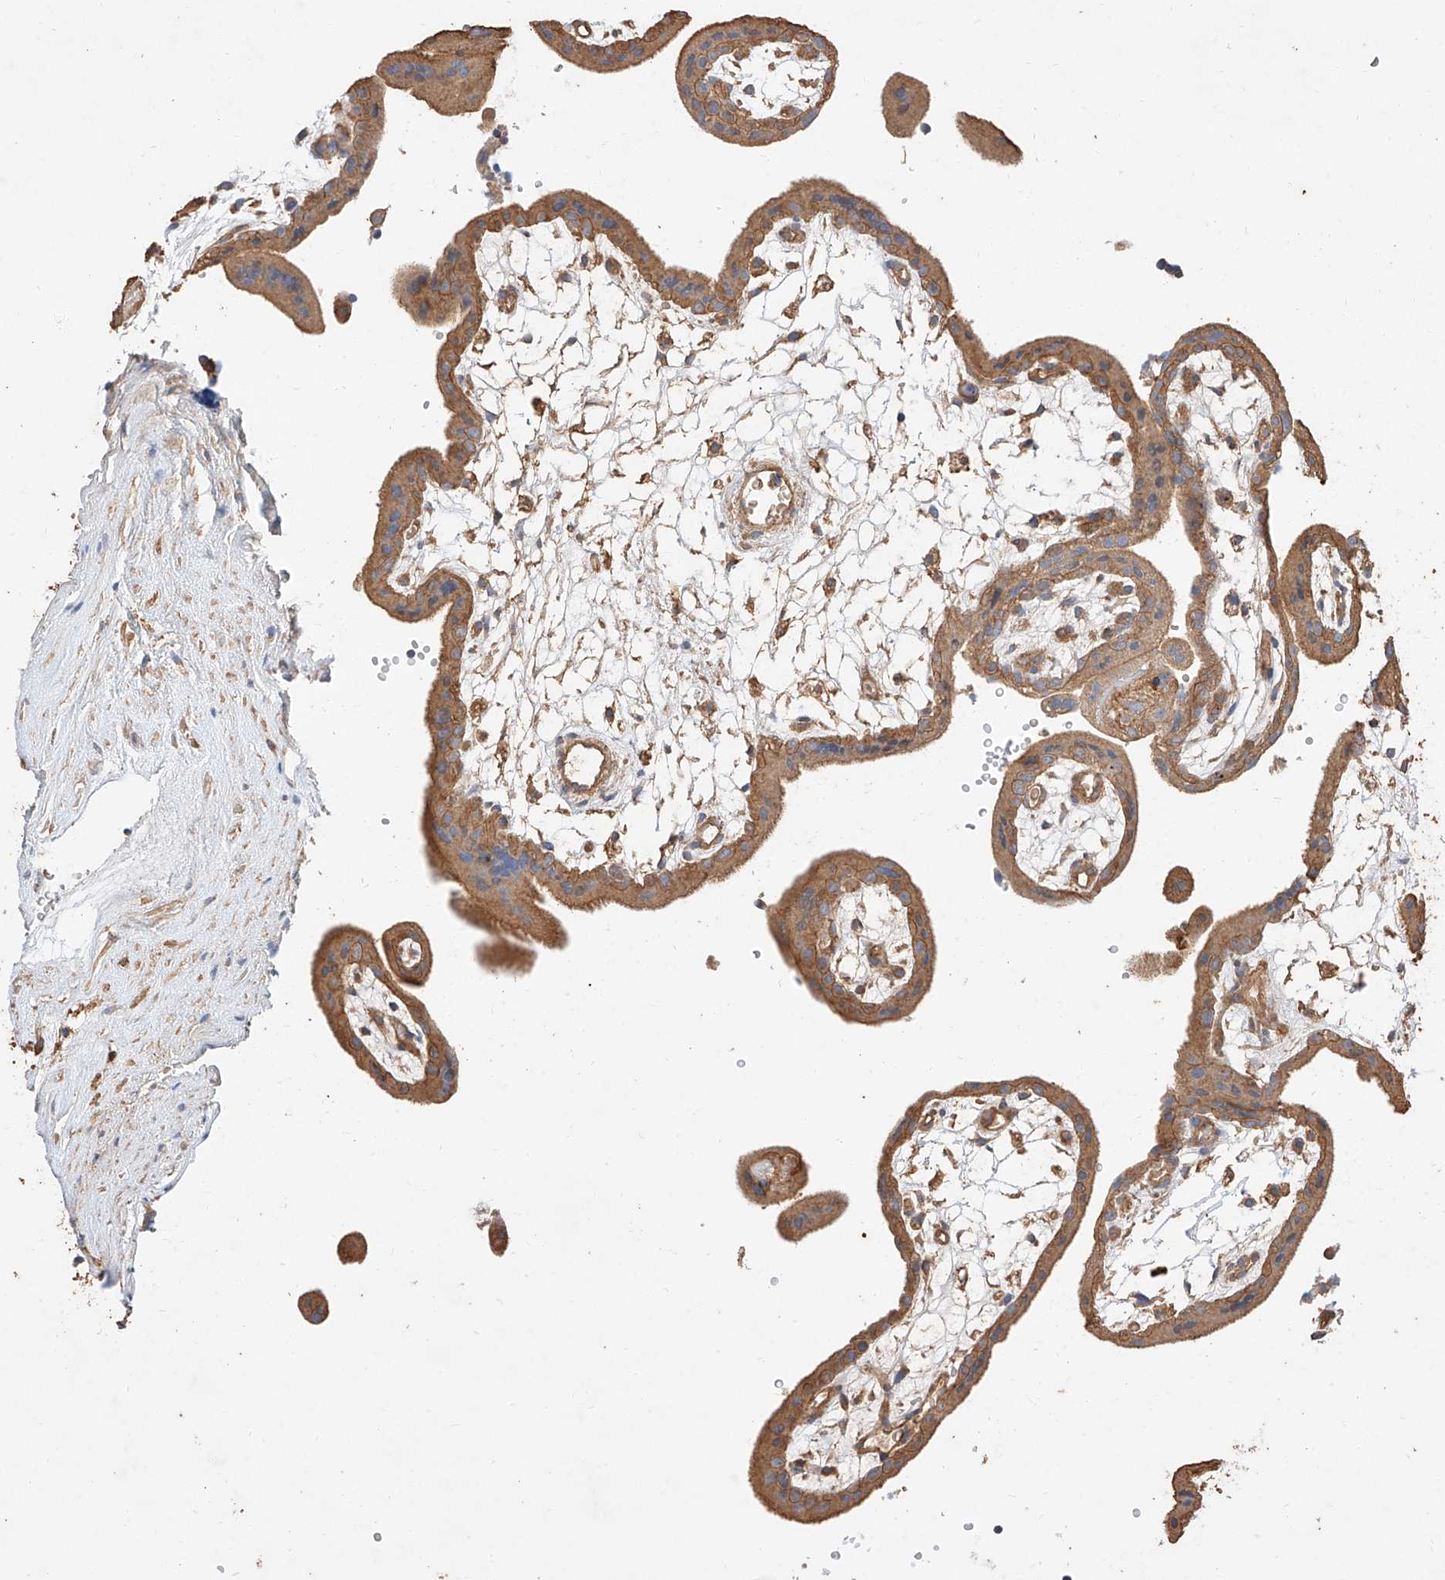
{"staining": {"intensity": "moderate", "quantity": ">75%", "location": "cytoplasmic/membranous"}, "tissue": "placenta", "cell_type": "Decidual cells", "image_type": "normal", "snomed": [{"axis": "morphology", "description": "Normal tissue, NOS"}, {"axis": "topography", "description": "Placenta"}], "caption": "Immunohistochemical staining of unremarkable placenta displays moderate cytoplasmic/membranous protein positivity in about >75% of decidual cells.", "gene": "GHDC", "patient": {"sex": "female", "age": 18}}